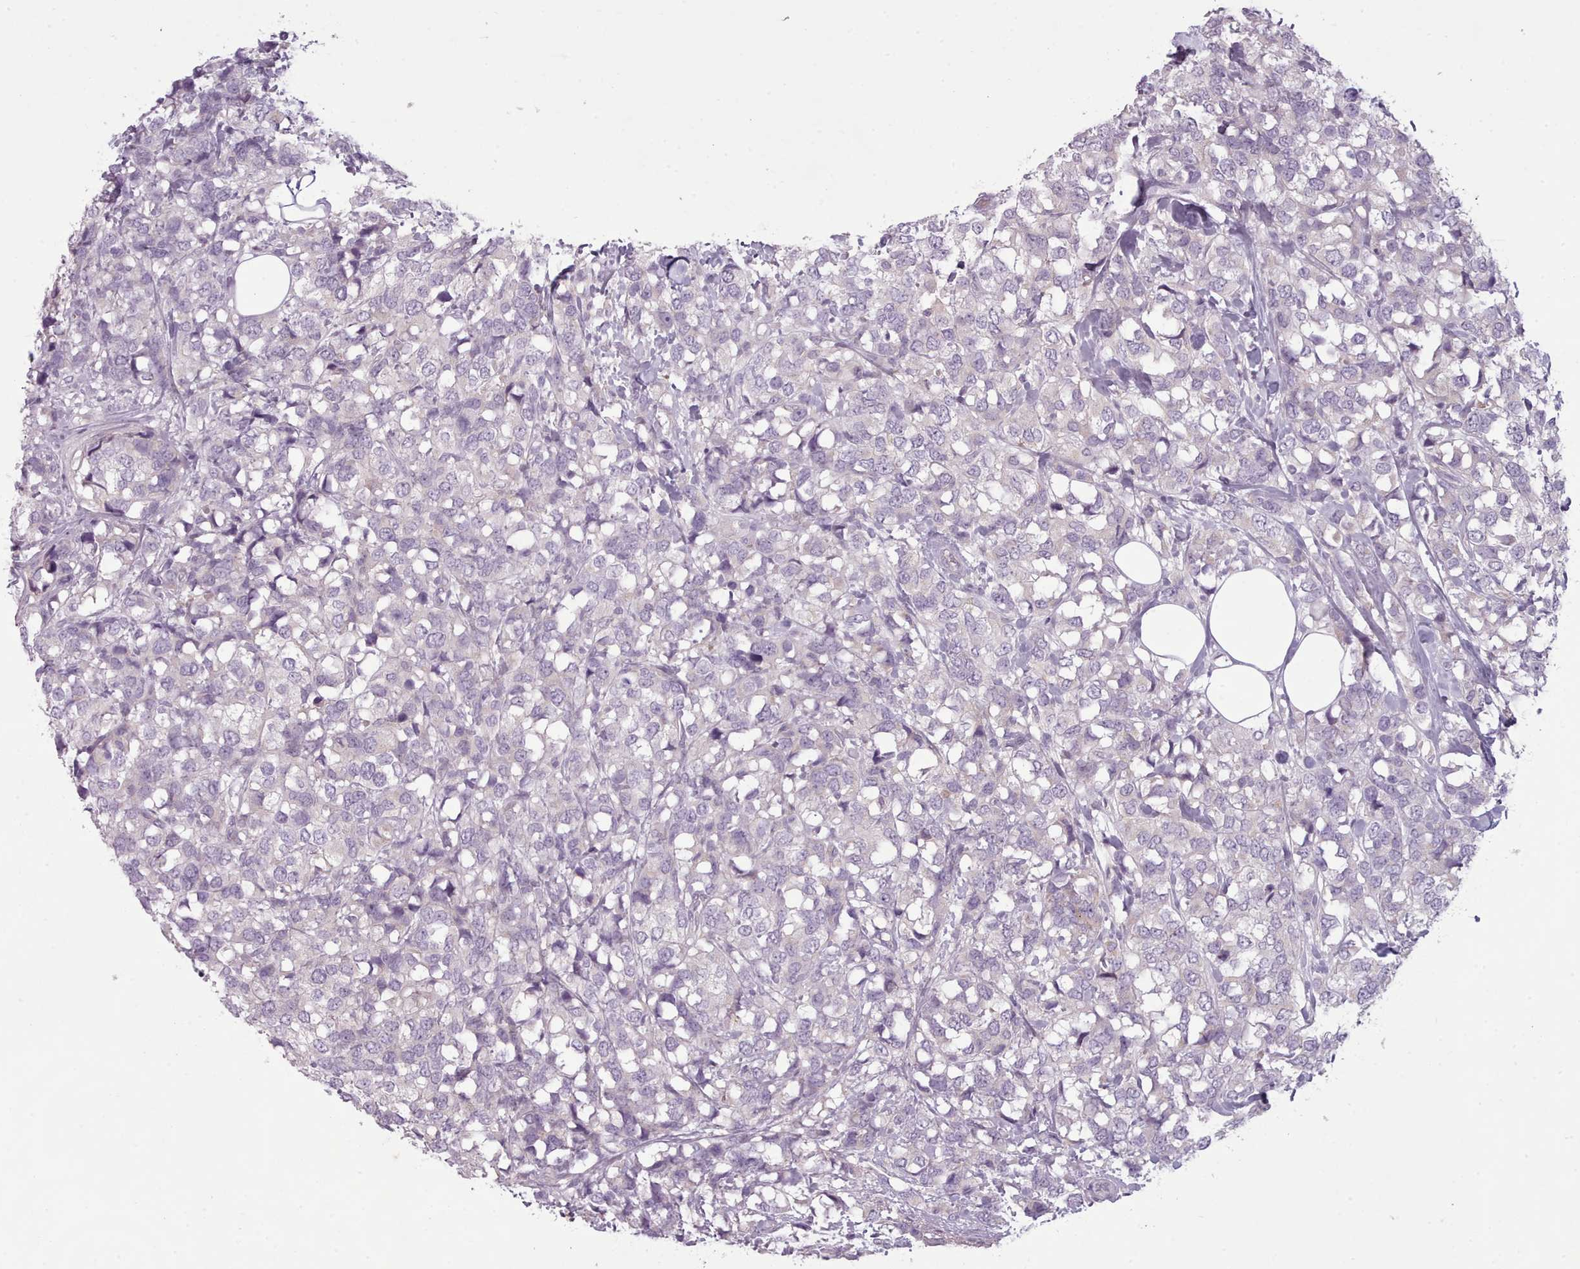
{"staining": {"intensity": "negative", "quantity": "none", "location": "none"}, "tissue": "breast cancer", "cell_type": "Tumor cells", "image_type": "cancer", "snomed": [{"axis": "morphology", "description": "Lobular carcinoma"}, {"axis": "topography", "description": "Breast"}], "caption": "A histopathology image of breast cancer (lobular carcinoma) stained for a protein displays no brown staining in tumor cells.", "gene": "LAPTM5", "patient": {"sex": "female", "age": 59}}